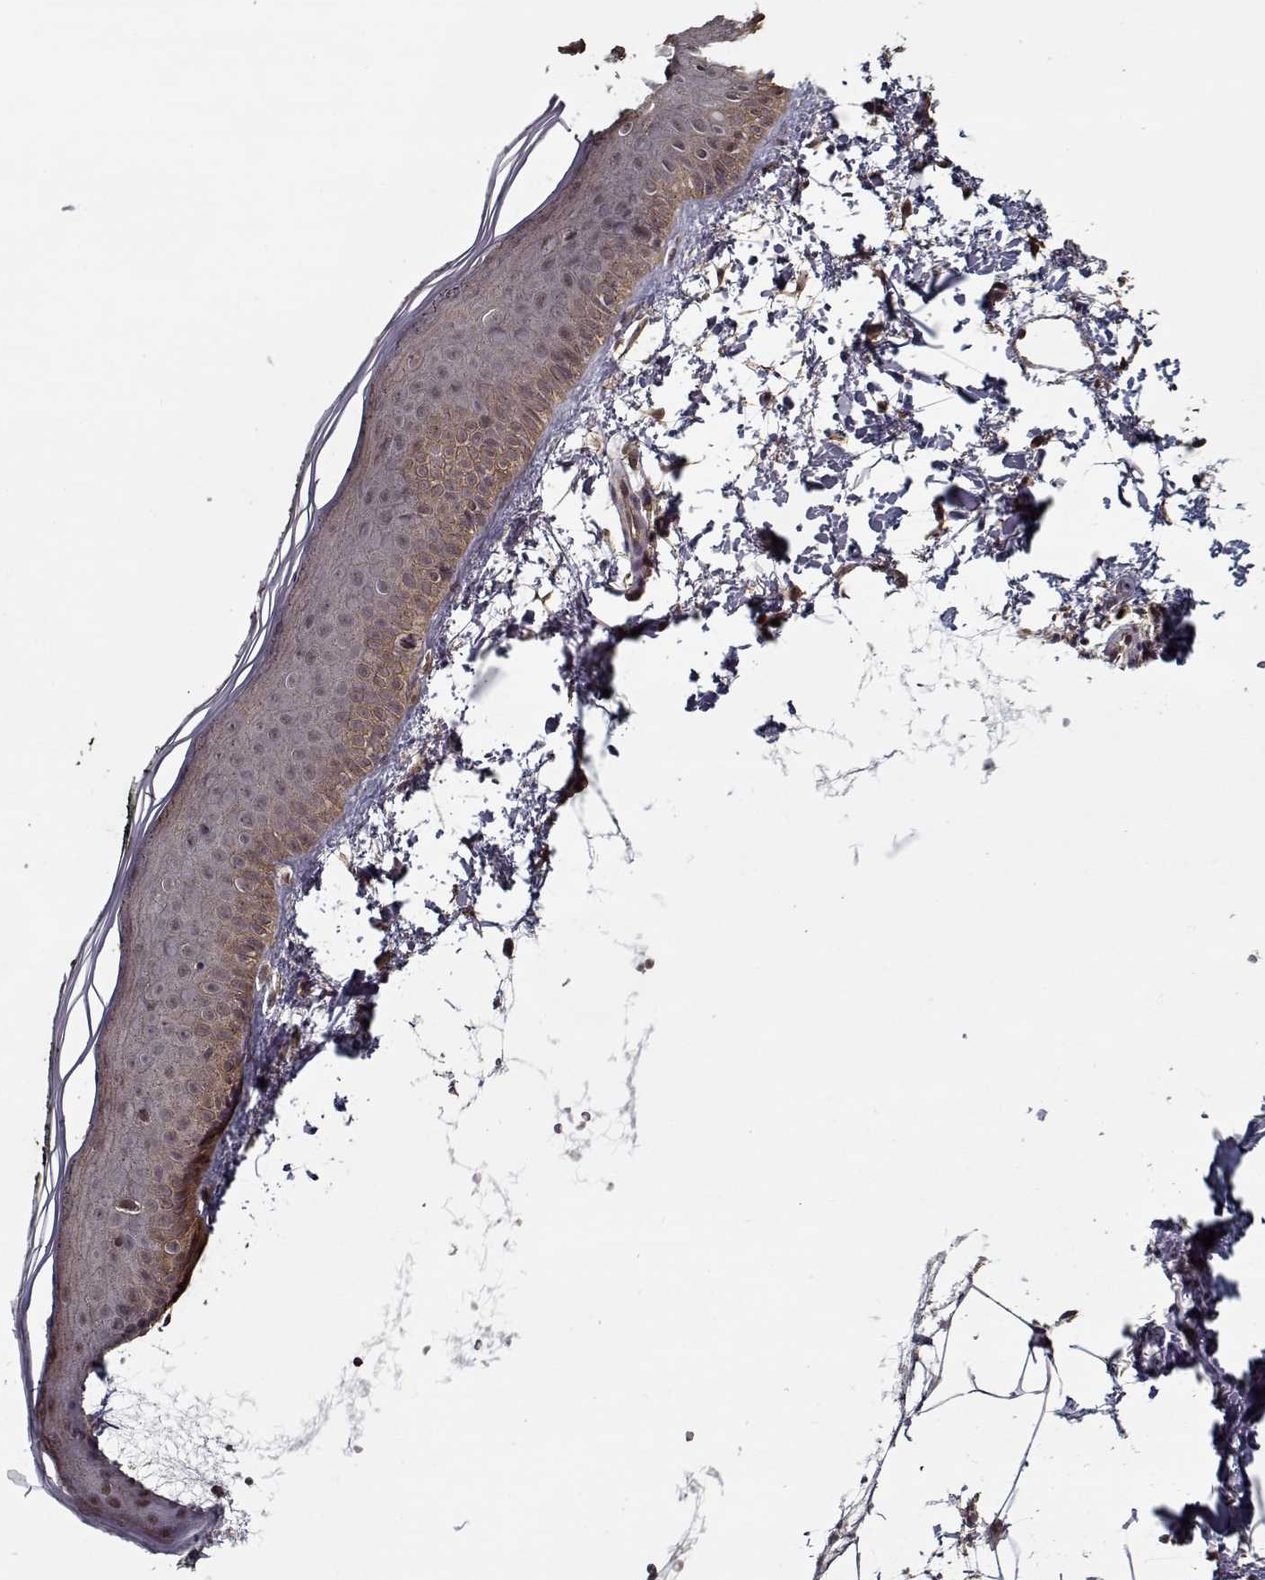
{"staining": {"intensity": "weak", "quantity": "<25%", "location": "cytoplasmic/membranous"}, "tissue": "skin", "cell_type": "Fibroblasts", "image_type": "normal", "snomed": [{"axis": "morphology", "description": "Normal tissue, NOS"}, {"axis": "topography", "description": "Skin"}], "caption": "IHC histopathology image of benign skin: skin stained with DAB exhibits no significant protein expression in fibroblasts.", "gene": "NLK", "patient": {"sex": "female", "age": 62}}